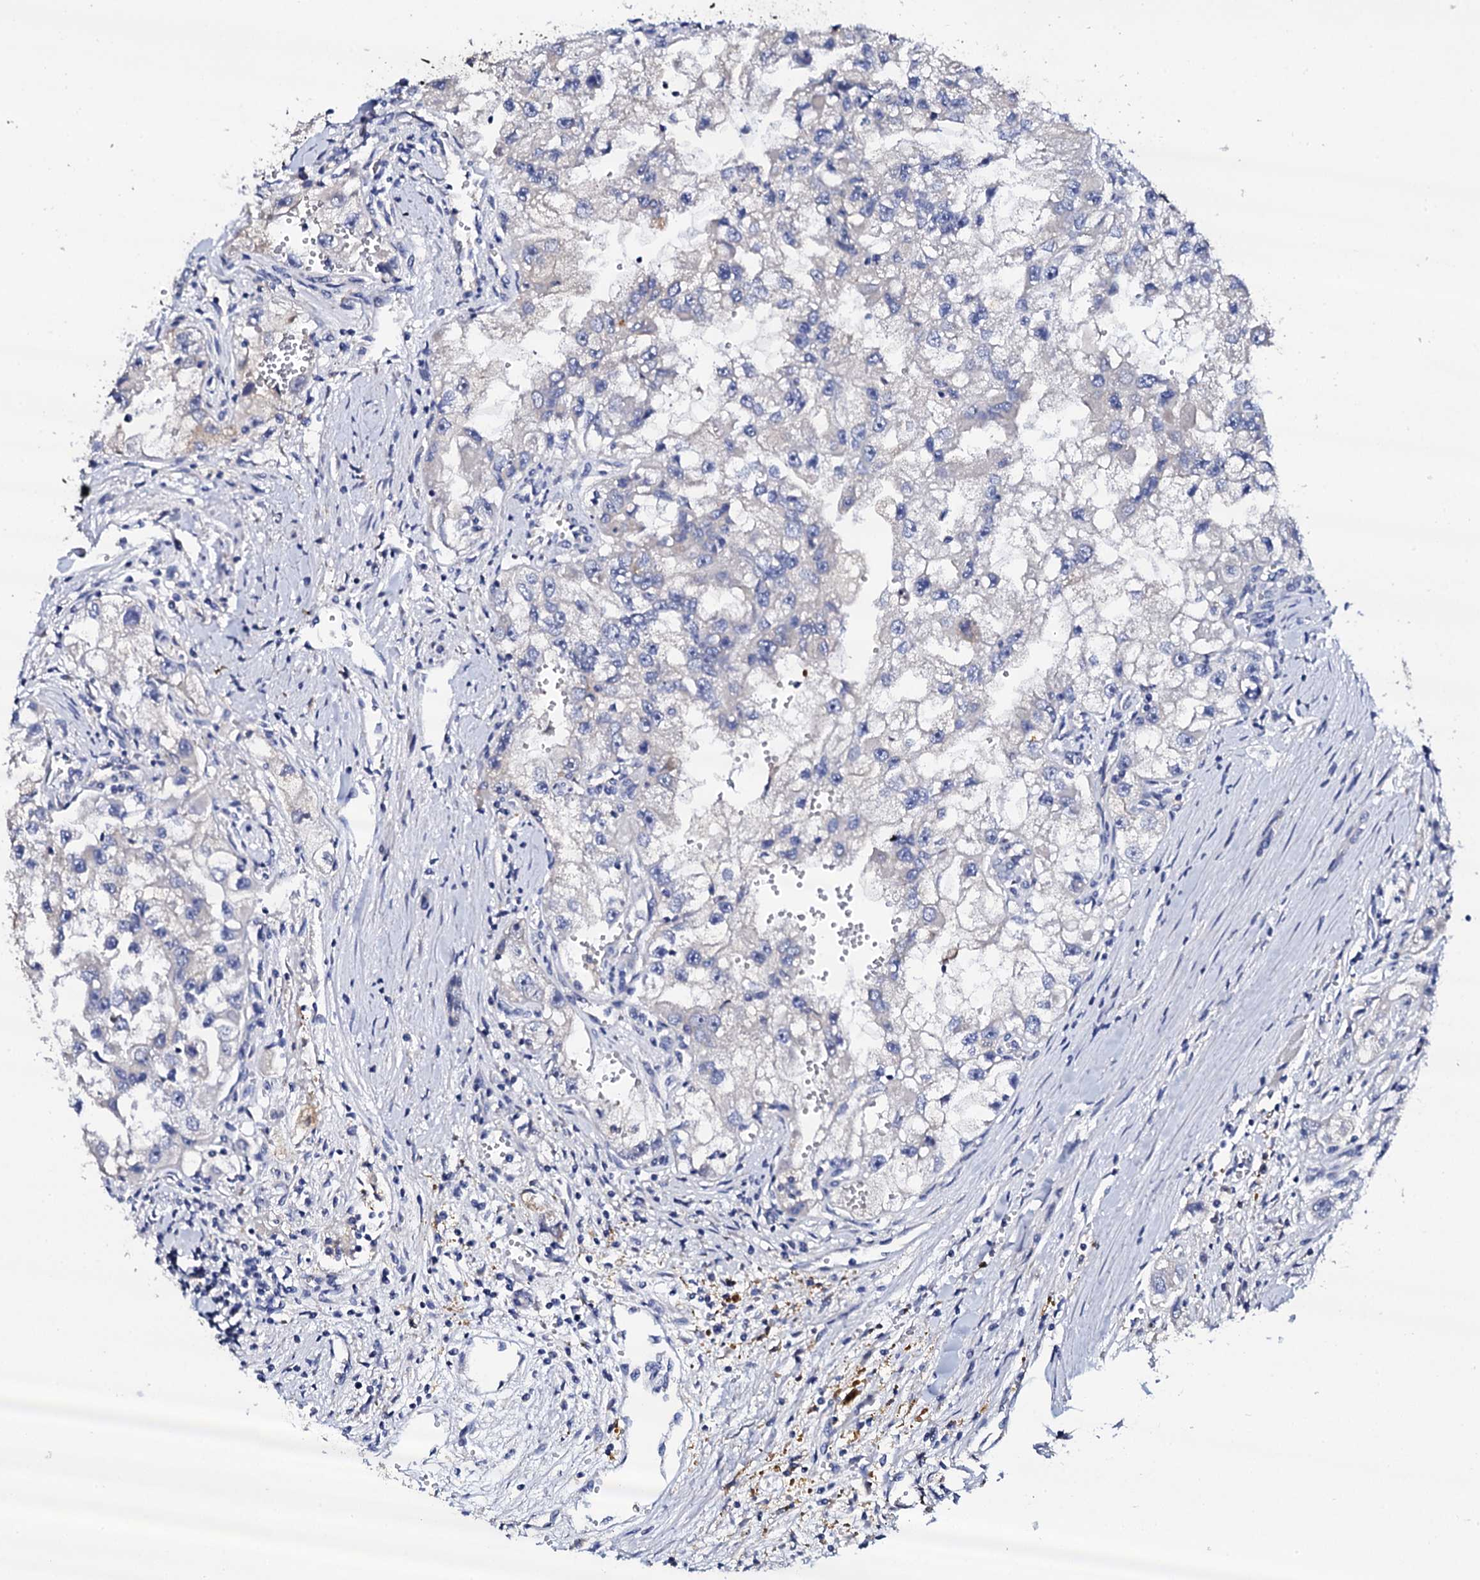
{"staining": {"intensity": "negative", "quantity": "none", "location": "none"}, "tissue": "renal cancer", "cell_type": "Tumor cells", "image_type": "cancer", "snomed": [{"axis": "morphology", "description": "Adenocarcinoma, NOS"}, {"axis": "topography", "description": "Kidney"}], "caption": "Immunohistochemical staining of adenocarcinoma (renal) reveals no significant staining in tumor cells.", "gene": "NAA16", "patient": {"sex": "male", "age": 63}}